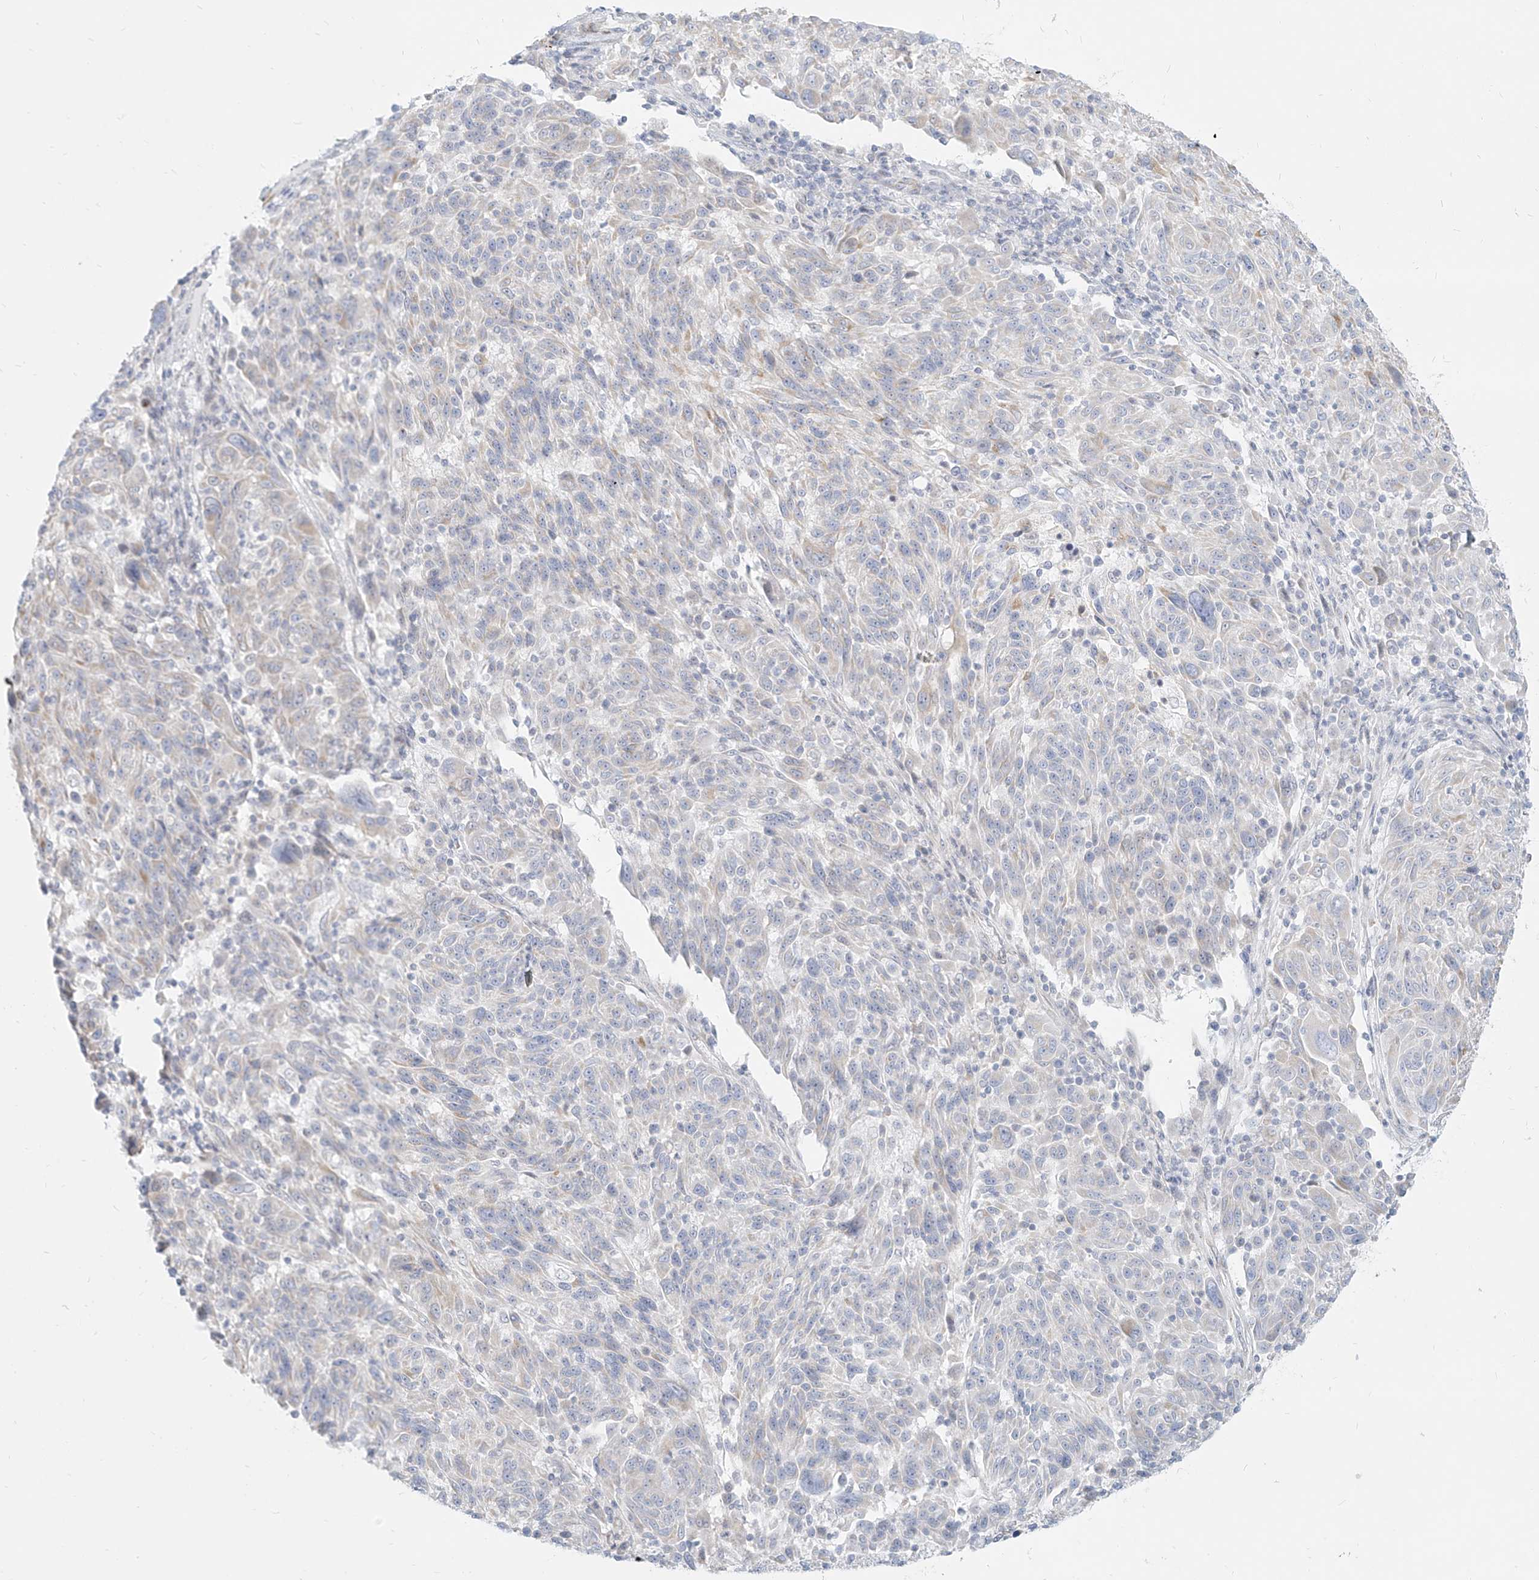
{"staining": {"intensity": "moderate", "quantity": "<25%", "location": "cytoplasmic/membranous"}, "tissue": "melanoma", "cell_type": "Tumor cells", "image_type": "cancer", "snomed": [{"axis": "morphology", "description": "Malignant melanoma, NOS"}, {"axis": "topography", "description": "Skin"}], "caption": "The micrograph displays immunohistochemical staining of malignant melanoma. There is moderate cytoplasmic/membranous expression is present in approximately <25% of tumor cells.", "gene": "ITPKB", "patient": {"sex": "male", "age": 53}}